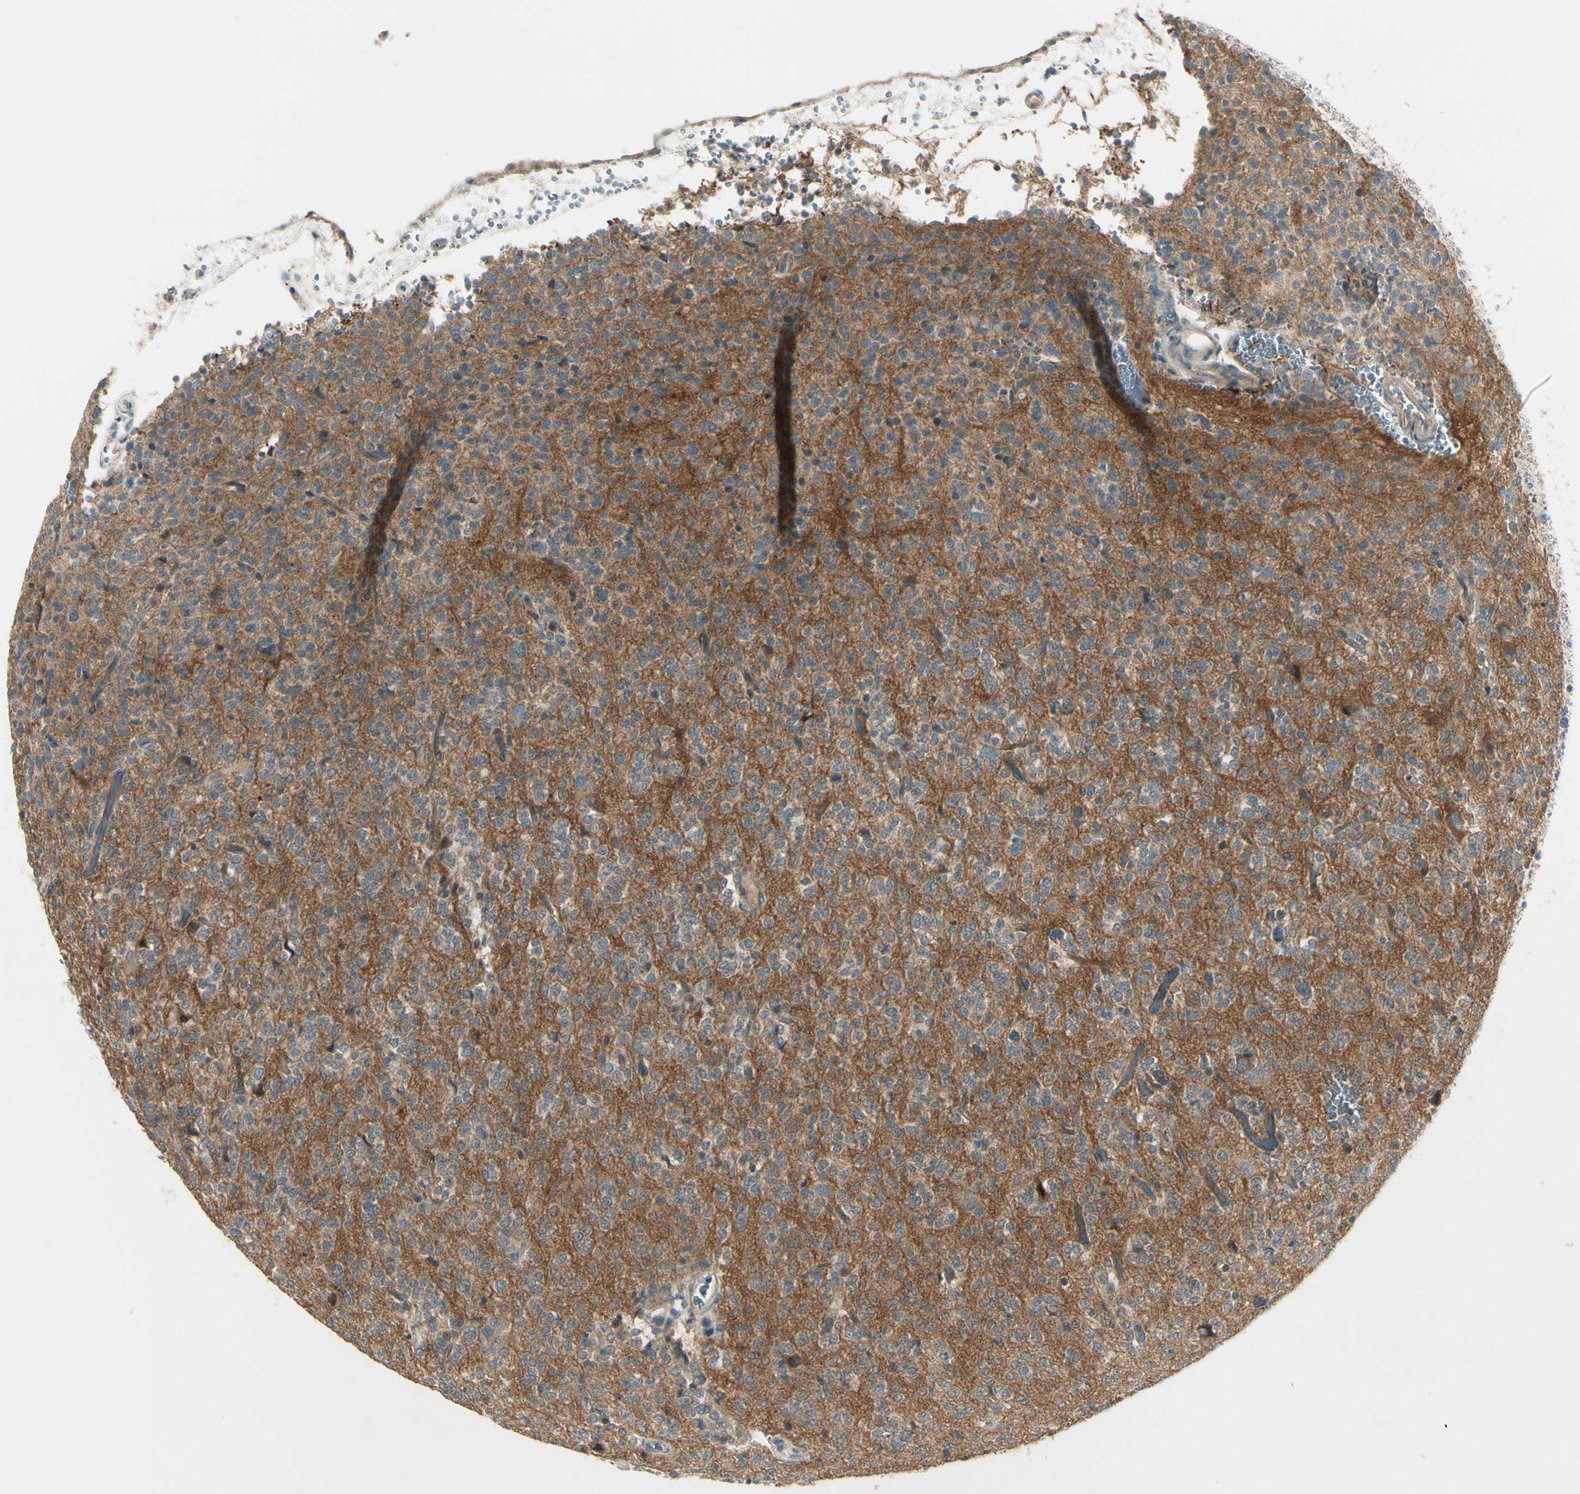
{"staining": {"intensity": "weak", "quantity": ">75%", "location": "cytoplasmic/membranous"}, "tissue": "glioma", "cell_type": "Tumor cells", "image_type": "cancer", "snomed": [{"axis": "morphology", "description": "Glioma, malignant, Low grade"}, {"axis": "topography", "description": "Brain"}], "caption": "Tumor cells reveal weak cytoplasmic/membranous positivity in about >75% of cells in glioma.", "gene": "PPP3CB", "patient": {"sex": "male", "age": 38}}